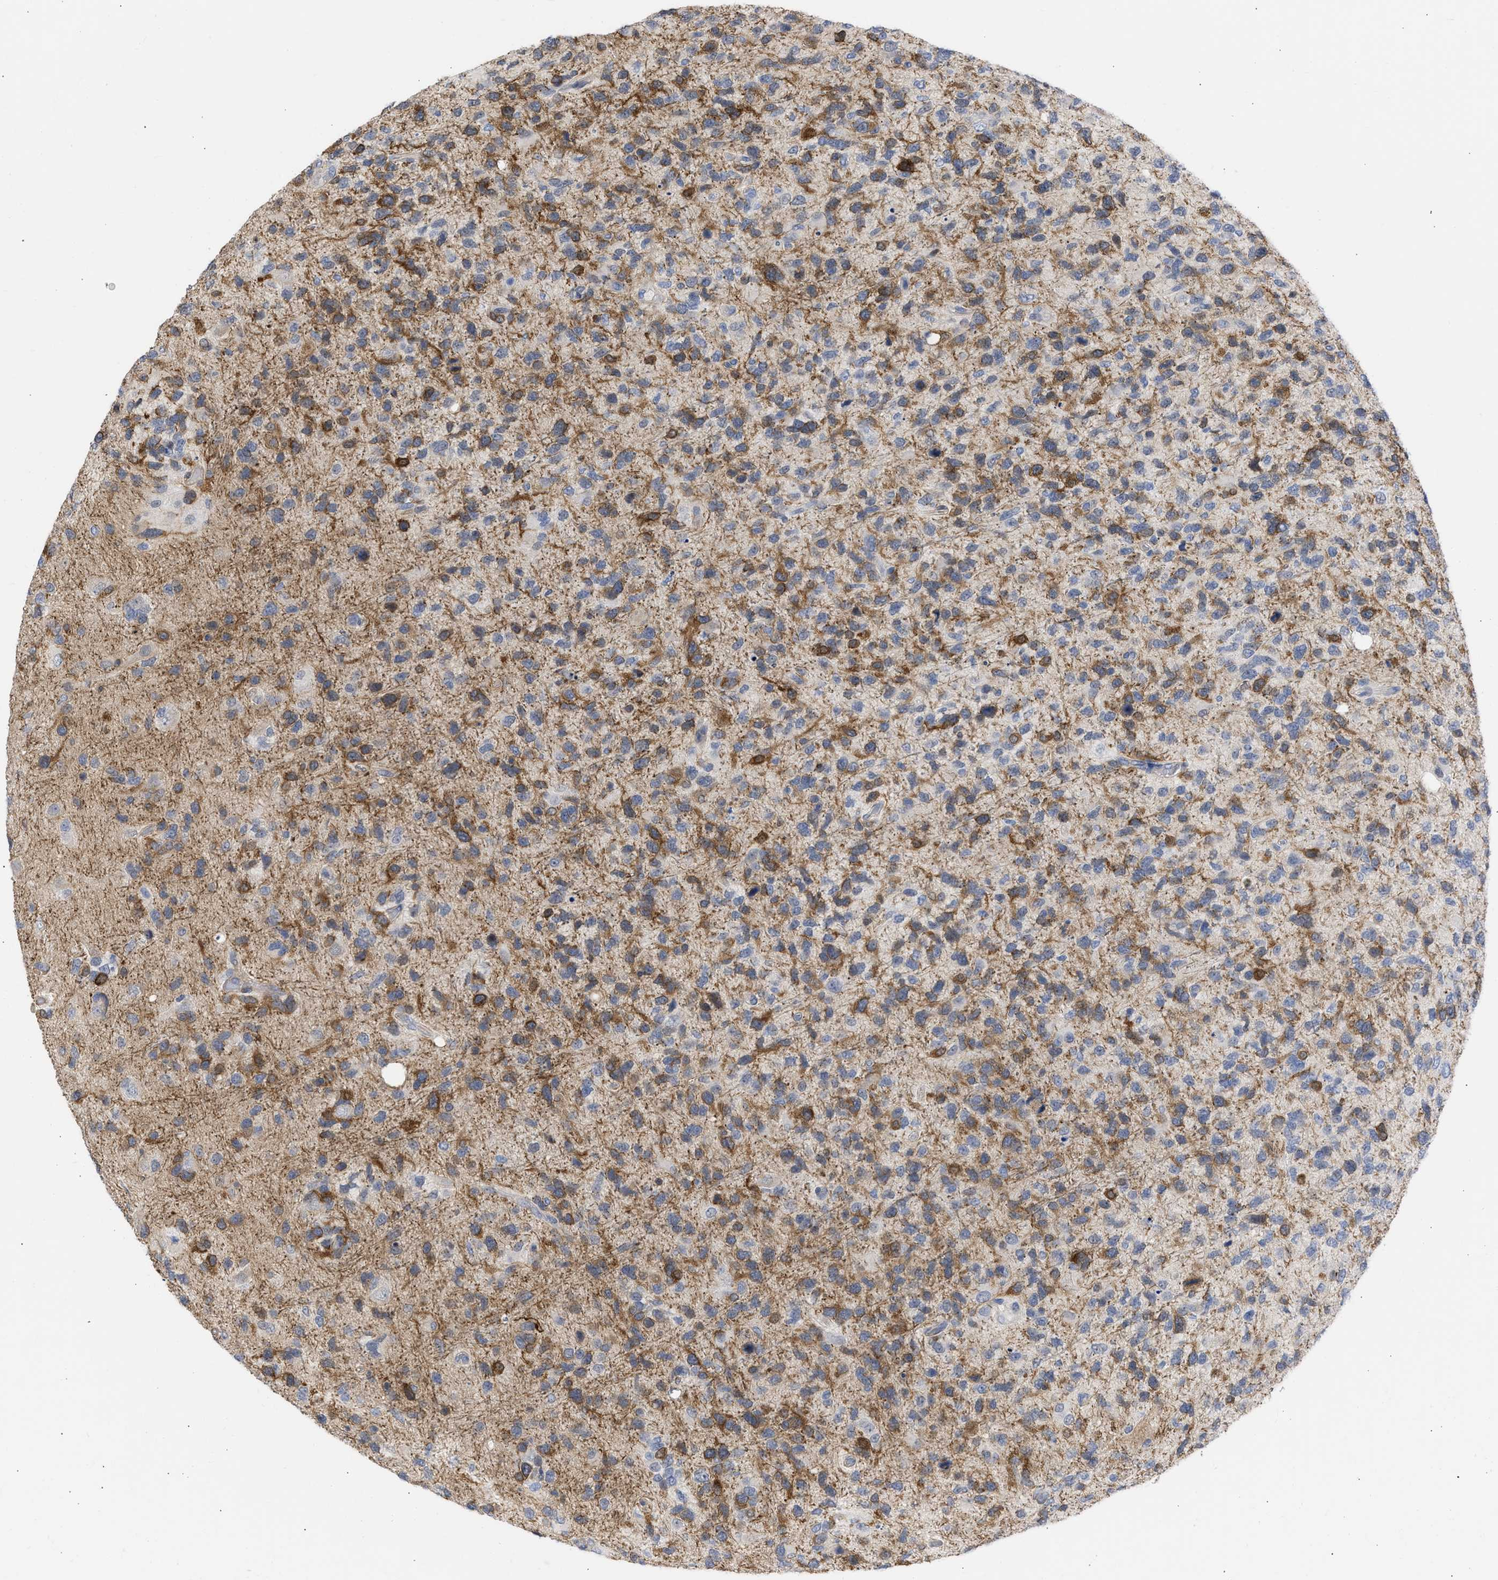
{"staining": {"intensity": "moderate", "quantity": "25%-75%", "location": "cytoplasmic/membranous"}, "tissue": "glioma", "cell_type": "Tumor cells", "image_type": "cancer", "snomed": [{"axis": "morphology", "description": "Glioma, malignant, High grade"}, {"axis": "topography", "description": "Brain"}], "caption": "High-power microscopy captured an immunohistochemistry (IHC) photomicrograph of malignant high-grade glioma, revealing moderate cytoplasmic/membranous expression in about 25%-75% of tumor cells. (brown staining indicates protein expression, while blue staining denotes nuclei).", "gene": "THRA", "patient": {"sex": "female", "age": 58}}